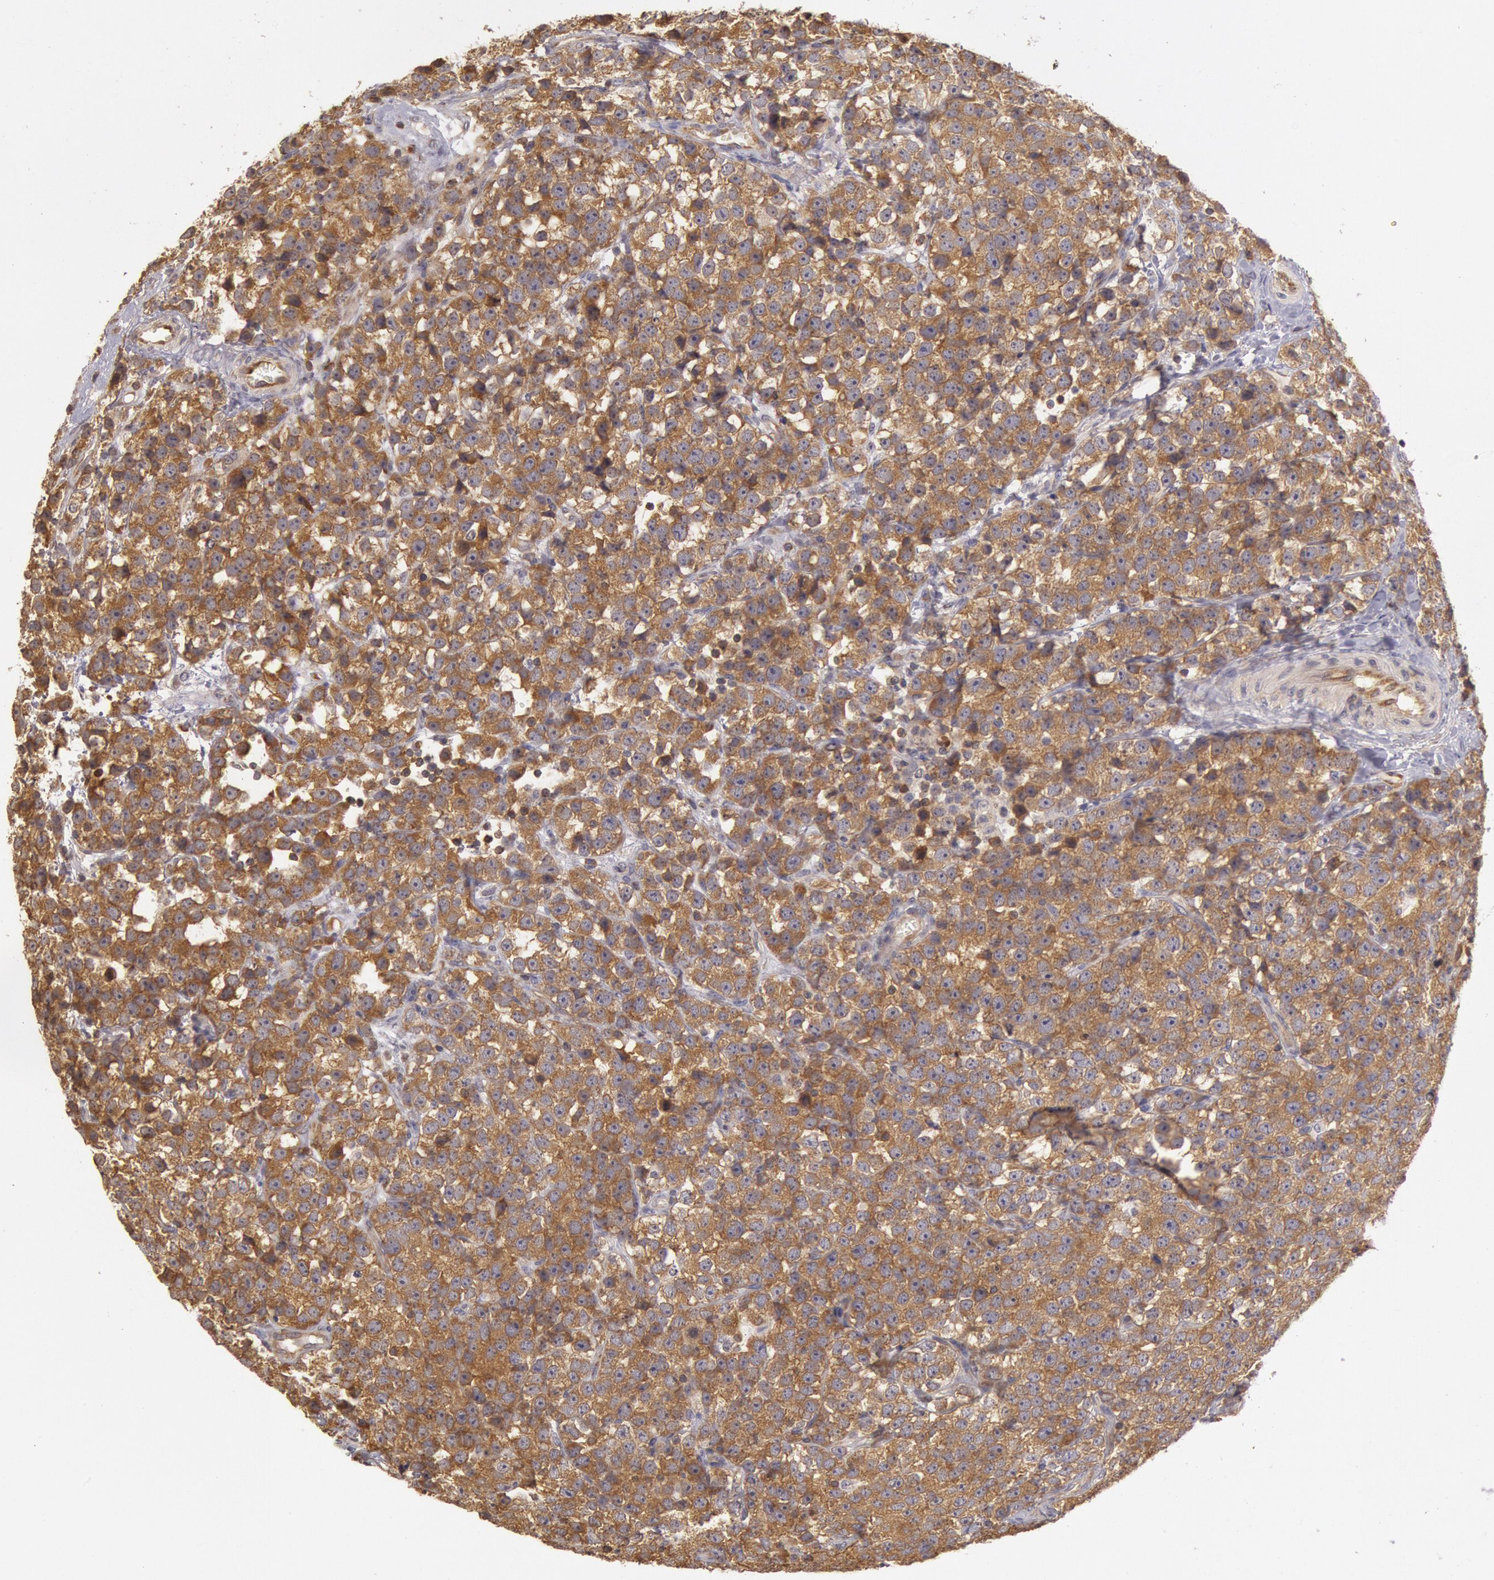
{"staining": {"intensity": "strong", "quantity": ">75%", "location": "cytoplasmic/membranous"}, "tissue": "testis cancer", "cell_type": "Tumor cells", "image_type": "cancer", "snomed": [{"axis": "morphology", "description": "Seminoma, NOS"}, {"axis": "topography", "description": "Testis"}], "caption": "IHC photomicrograph of human testis cancer stained for a protein (brown), which displays high levels of strong cytoplasmic/membranous positivity in approximately >75% of tumor cells.", "gene": "NMT2", "patient": {"sex": "male", "age": 25}}